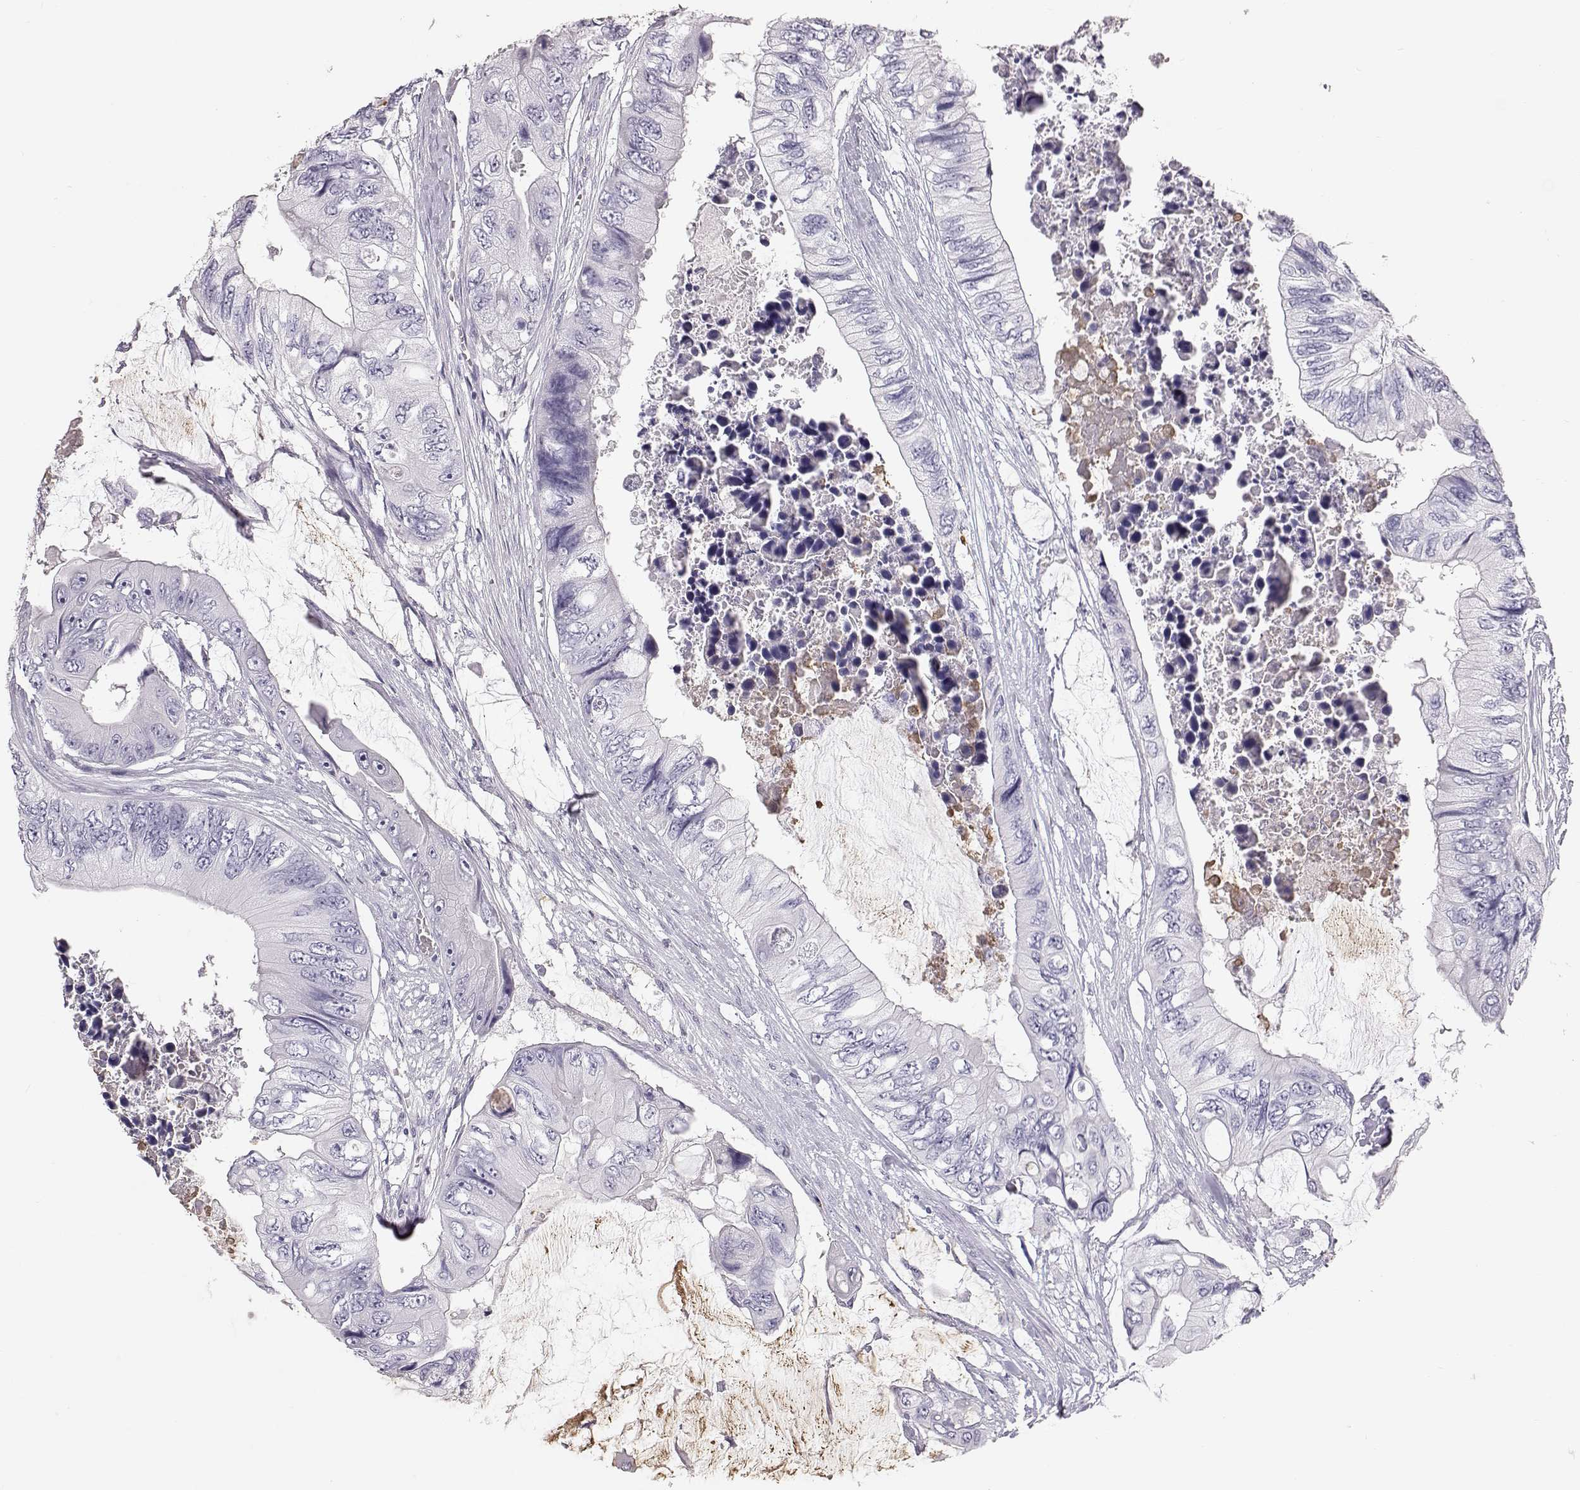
{"staining": {"intensity": "negative", "quantity": "none", "location": "none"}, "tissue": "colorectal cancer", "cell_type": "Tumor cells", "image_type": "cancer", "snomed": [{"axis": "morphology", "description": "Adenocarcinoma, NOS"}, {"axis": "topography", "description": "Rectum"}], "caption": "Tumor cells are negative for protein expression in human colorectal cancer (adenocarcinoma).", "gene": "KRTAP16-1", "patient": {"sex": "male", "age": 63}}